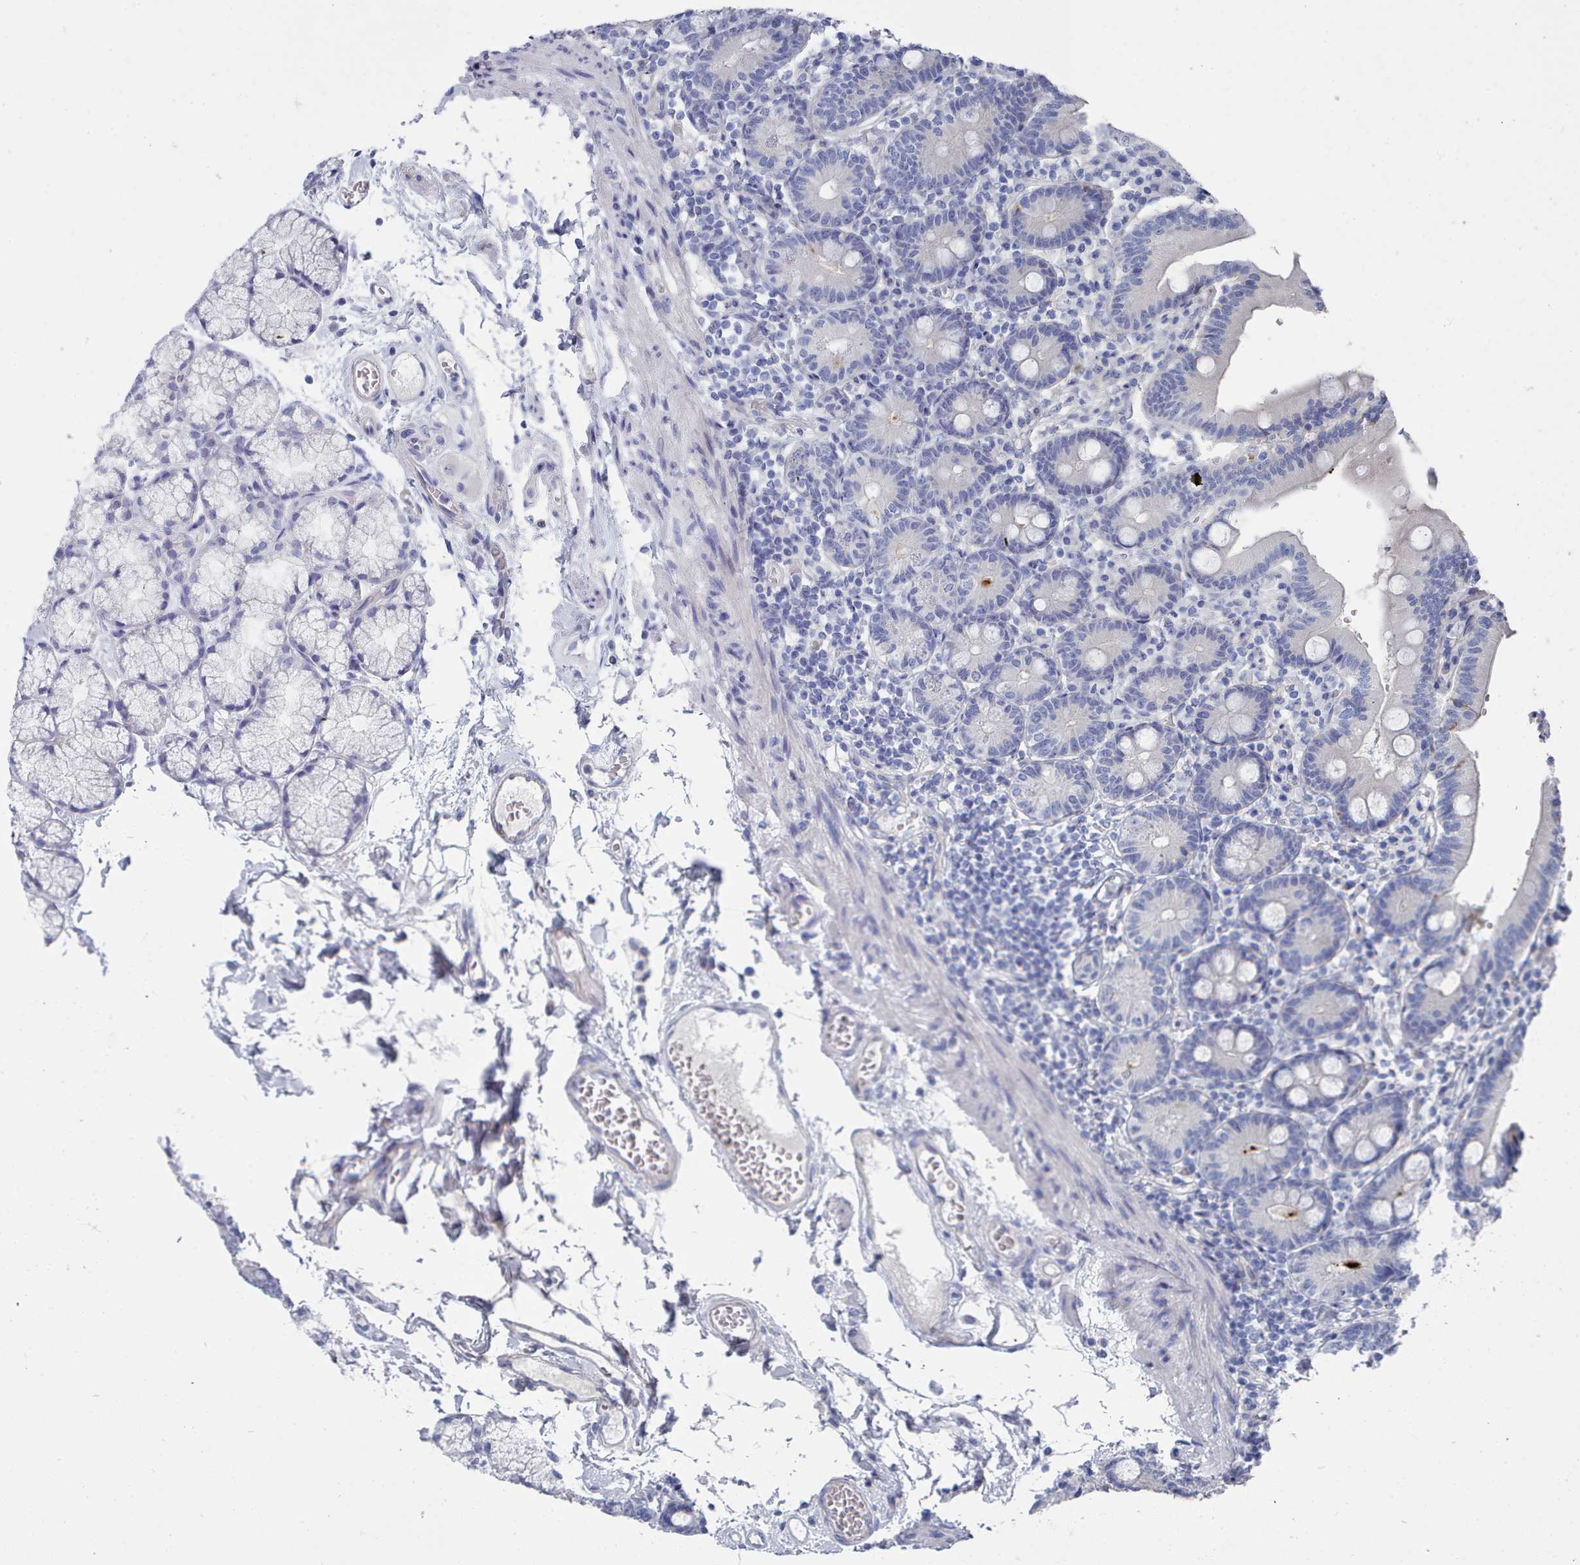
{"staining": {"intensity": "negative", "quantity": "none", "location": "none"}, "tissue": "duodenum", "cell_type": "Glandular cells", "image_type": "normal", "snomed": [{"axis": "morphology", "description": "Normal tissue, NOS"}, {"axis": "topography", "description": "Duodenum"}], "caption": "DAB immunohistochemical staining of benign duodenum reveals no significant positivity in glandular cells. (DAB (3,3'-diaminobenzidine) immunohistochemistry (IHC) with hematoxylin counter stain).", "gene": "ENSG00000285188", "patient": {"sex": "female", "age": 67}}